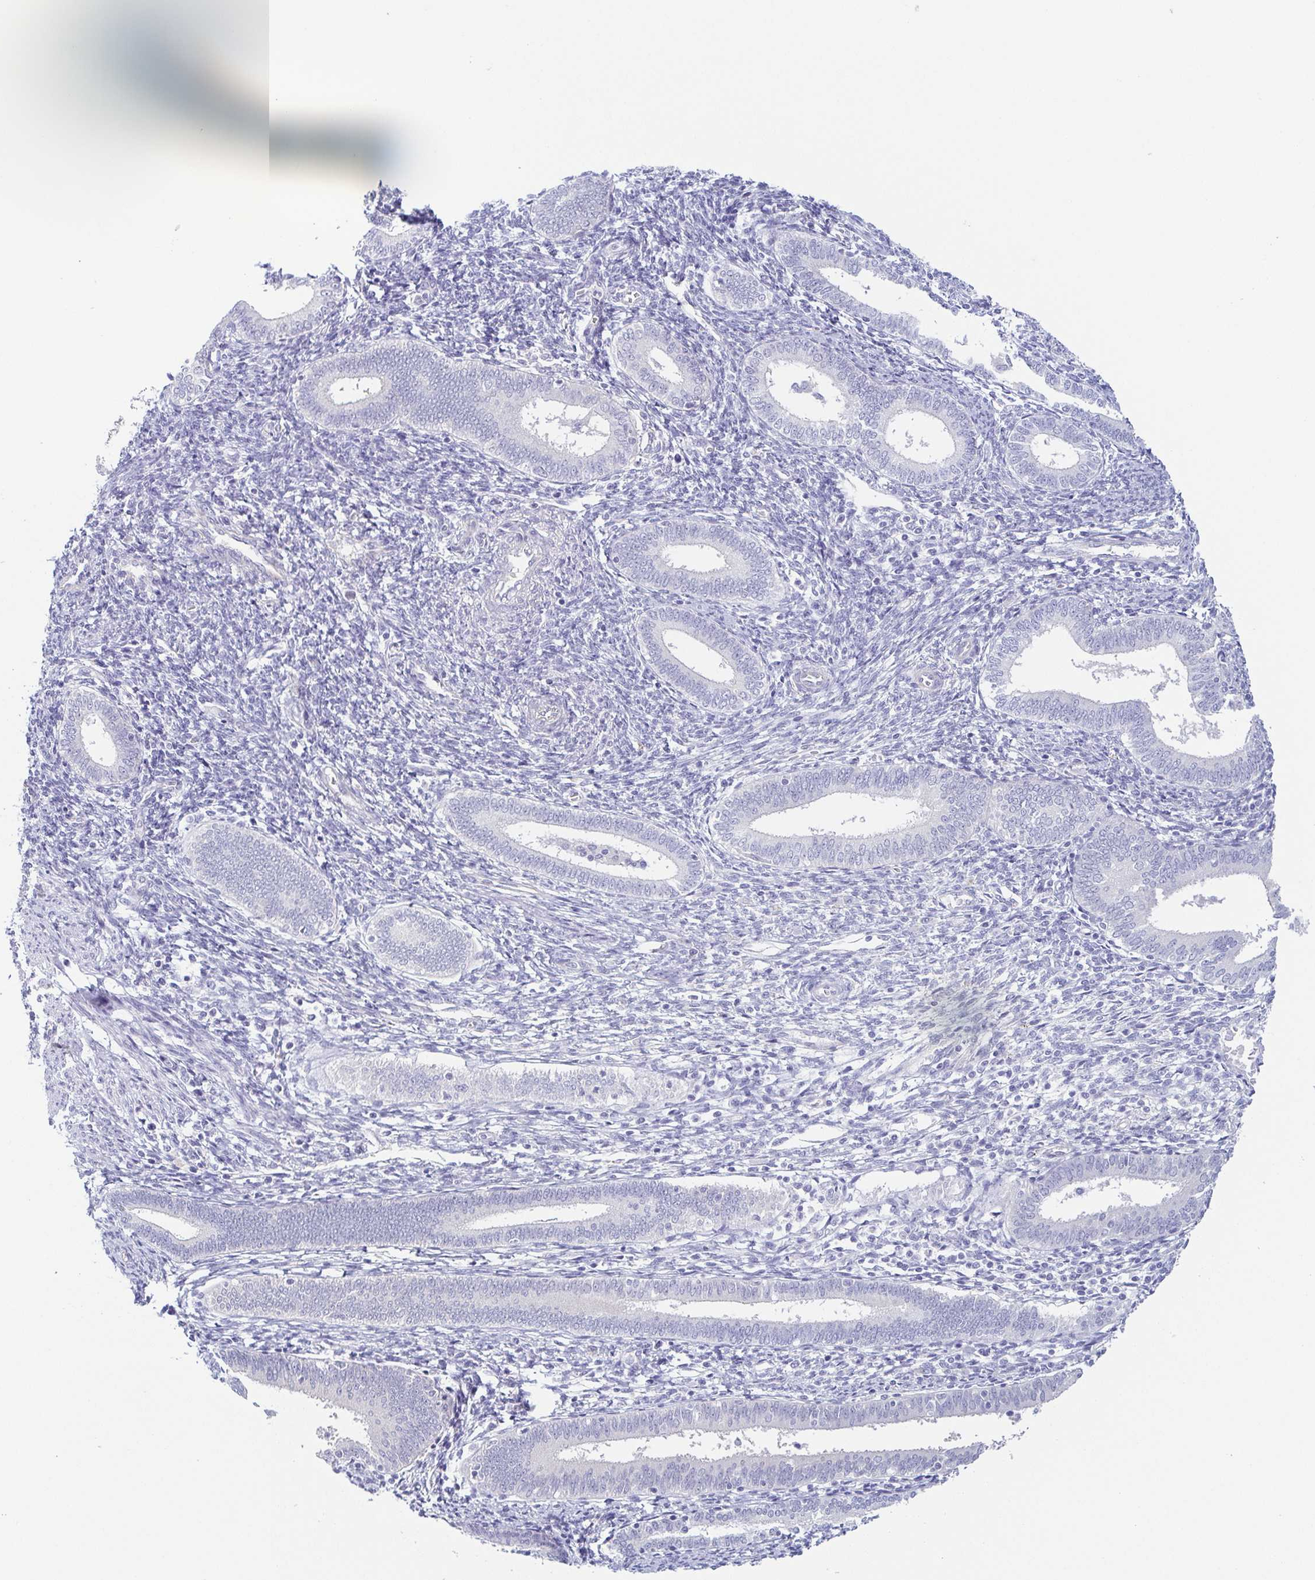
{"staining": {"intensity": "negative", "quantity": "none", "location": "none"}, "tissue": "endometrium", "cell_type": "Cells in endometrial stroma", "image_type": "normal", "snomed": [{"axis": "morphology", "description": "Normal tissue, NOS"}, {"axis": "topography", "description": "Endometrium"}], "caption": "Immunohistochemical staining of benign endometrium shows no significant expression in cells in endometrial stroma.", "gene": "COL17A1", "patient": {"sex": "female", "age": 41}}